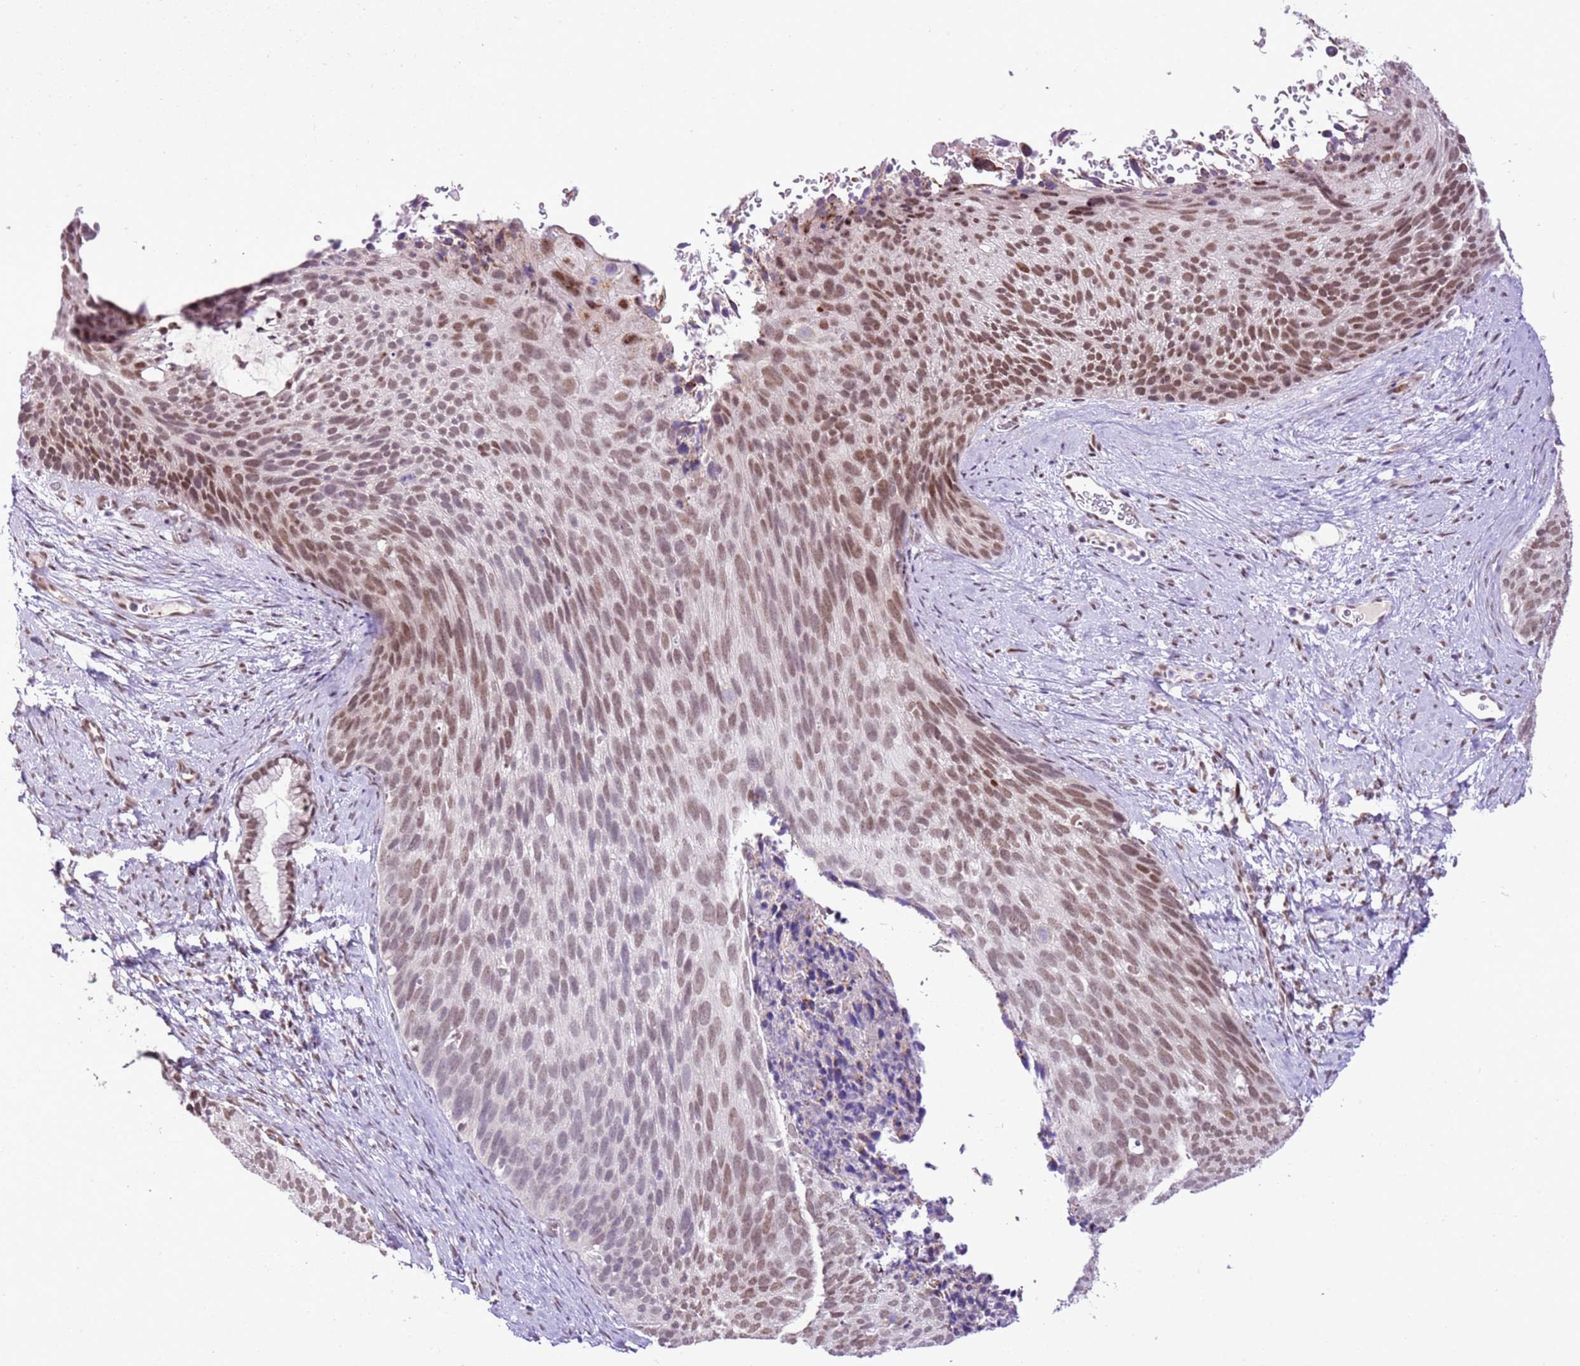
{"staining": {"intensity": "moderate", "quantity": "25%-75%", "location": "nuclear"}, "tissue": "cervical cancer", "cell_type": "Tumor cells", "image_type": "cancer", "snomed": [{"axis": "morphology", "description": "Squamous cell carcinoma, NOS"}, {"axis": "topography", "description": "Cervix"}], "caption": "There is medium levels of moderate nuclear expression in tumor cells of cervical cancer (squamous cell carcinoma), as demonstrated by immunohistochemical staining (brown color).", "gene": "NACC2", "patient": {"sex": "female", "age": 80}}